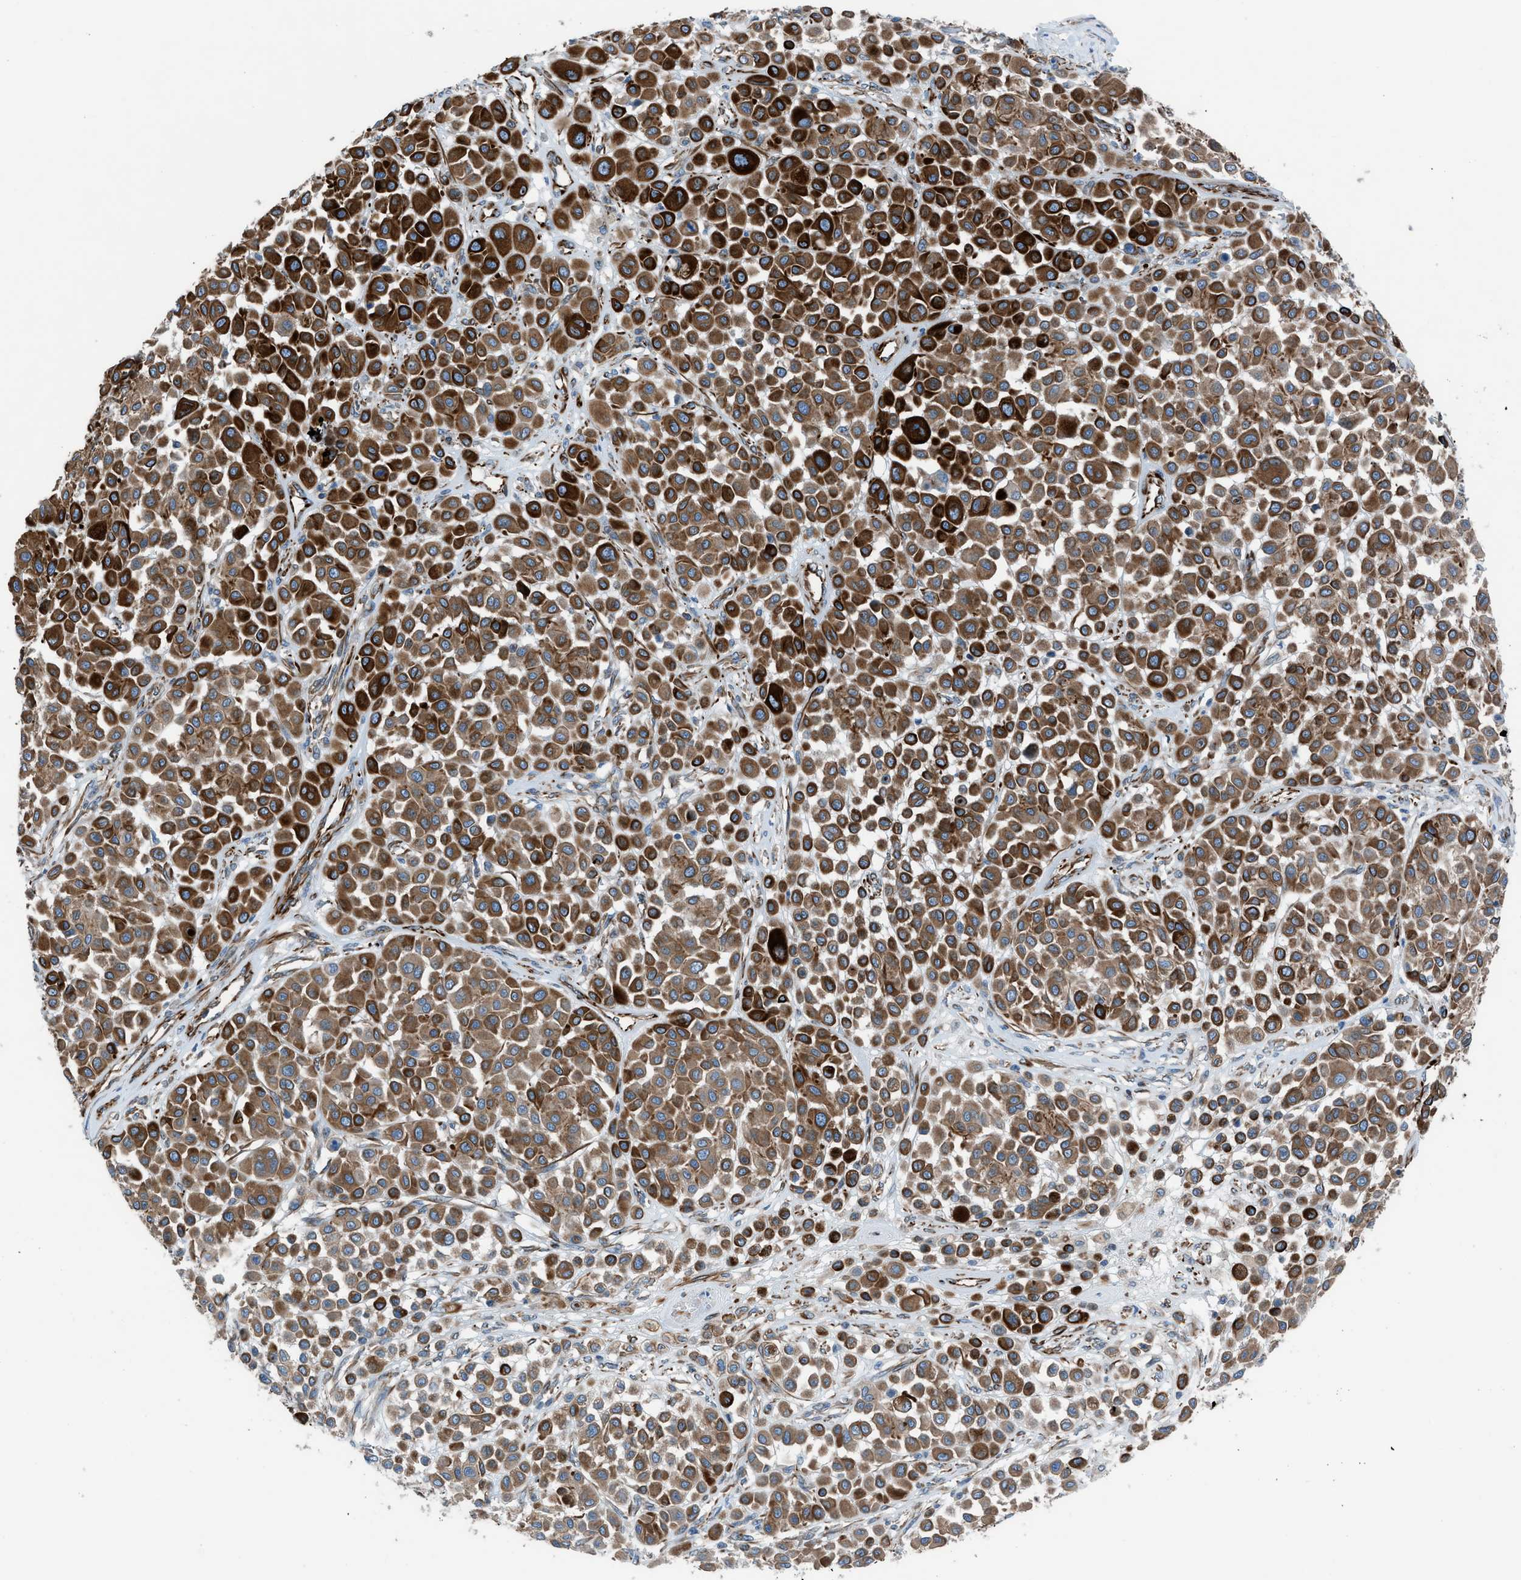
{"staining": {"intensity": "strong", "quantity": ">75%", "location": "cytoplasmic/membranous"}, "tissue": "melanoma", "cell_type": "Tumor cells", "image_type": "cancer", "snomed": [{"axis": "morphology", "description": "Malignant melanoma, Metastatic site"}, {"axis": "topography", "description": "Soft tissue"}], "caption": "Protein analysis of melanoma tissue displays strong cytoplasmic/membranous staining in about >75% of tumor cells. (IHC, brightfield microscopy, high magnification).", "gene": "CABP7", "patient": {"sex": "male", "age": 41}}